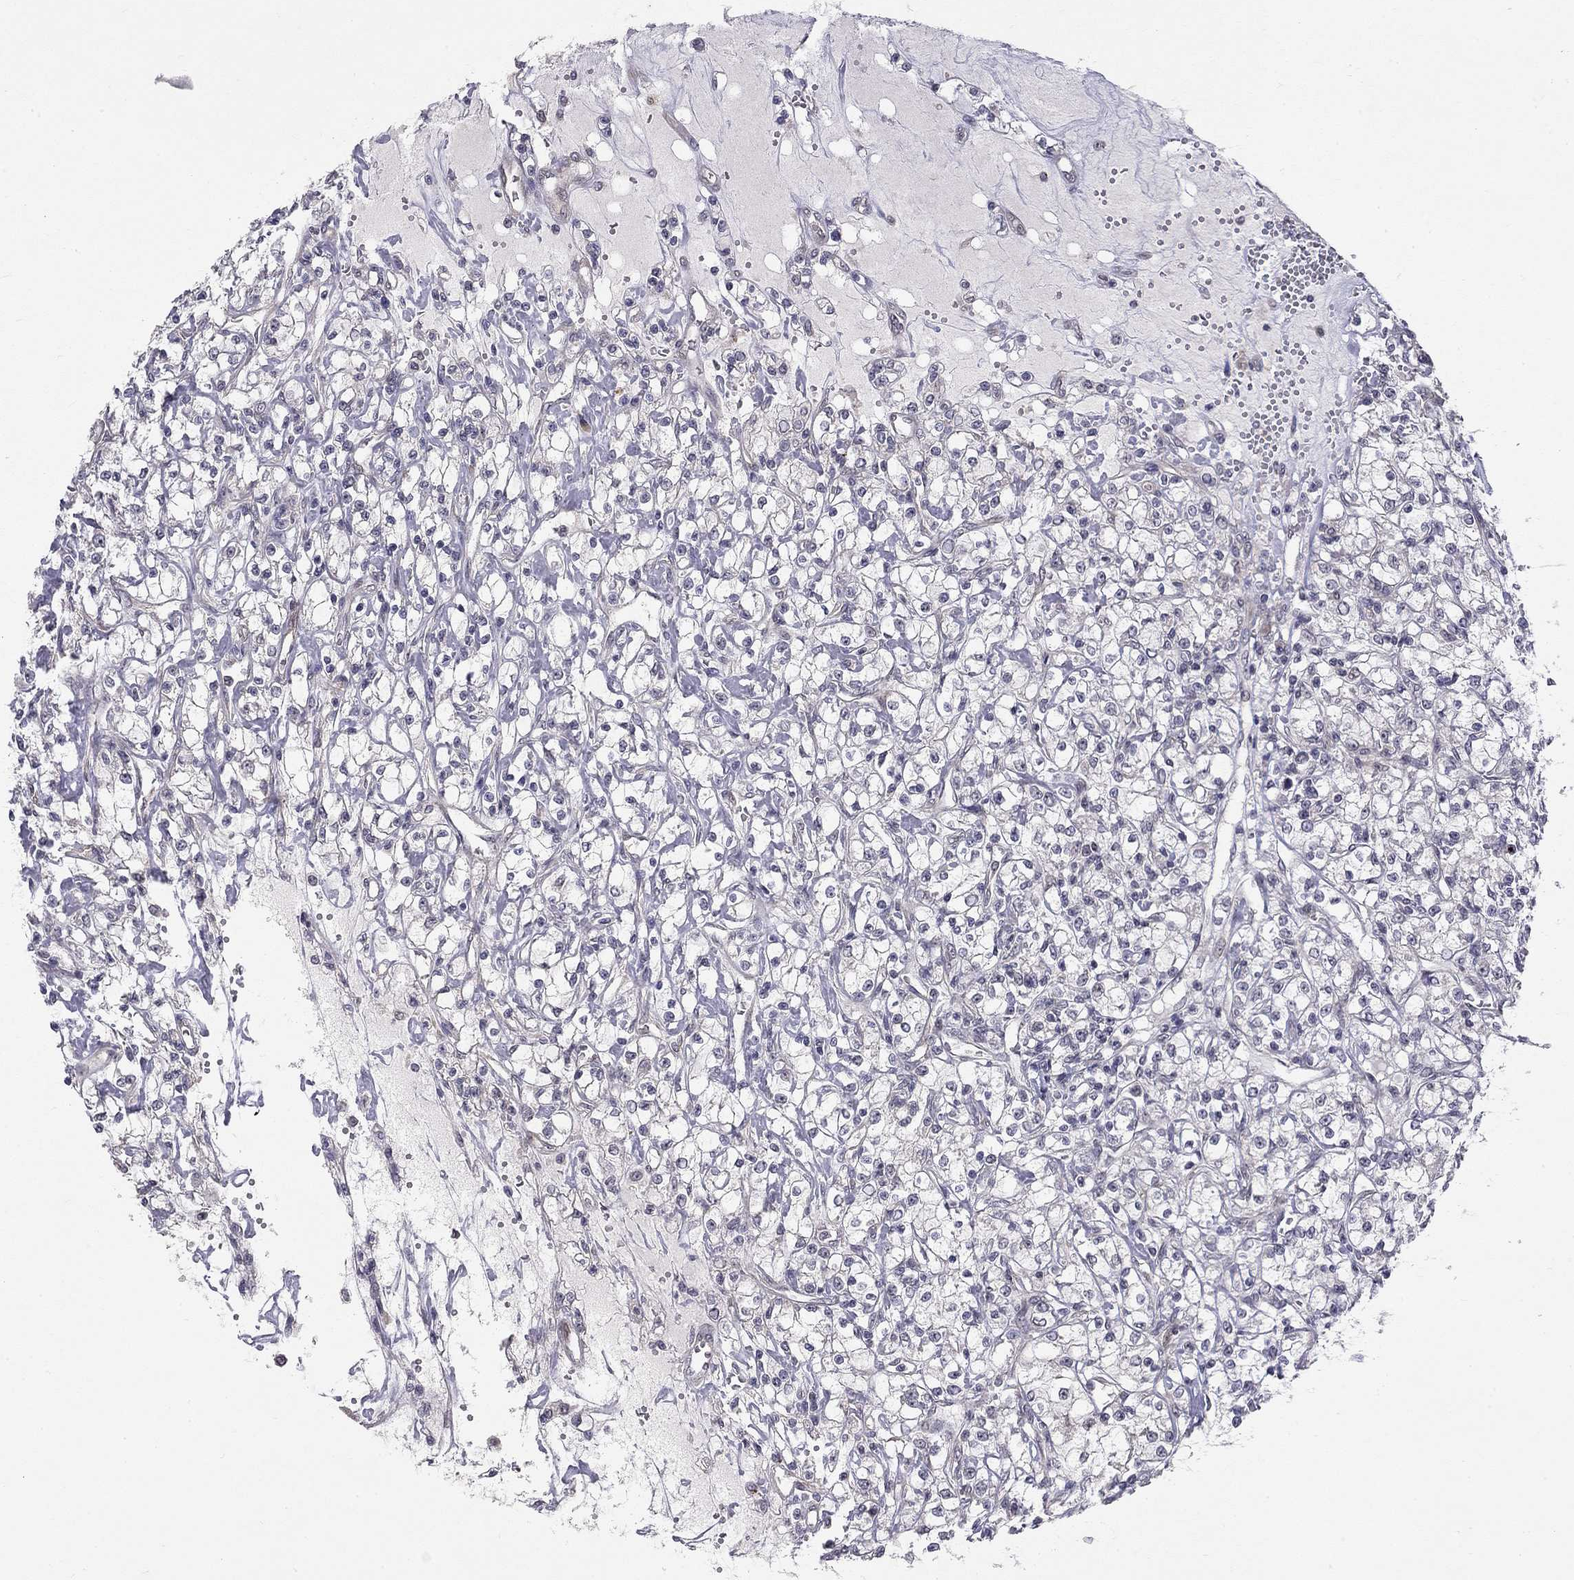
{"staining": {"intensity": "negative", "quantity": "none", "location": "none"}, "tissue": "renal cancer", "cell_type": "Tumor cells", "image_type": "cancer", "snomed": [{"axis": "morphology", "description": "Adenocarcinoma, NOS"}, {"axis": "topography", "description": "Kidney"}], "caption": "This histopathology image is of adenocarcinoma (renal) stained with immunohistochemistry (IHC) to label a protein in brown with the nuclei are counter-stained blue. There is no positivity in tumor cells.", "gene": "STXBP6", "patient": {"sex": "female", "age": 59}}